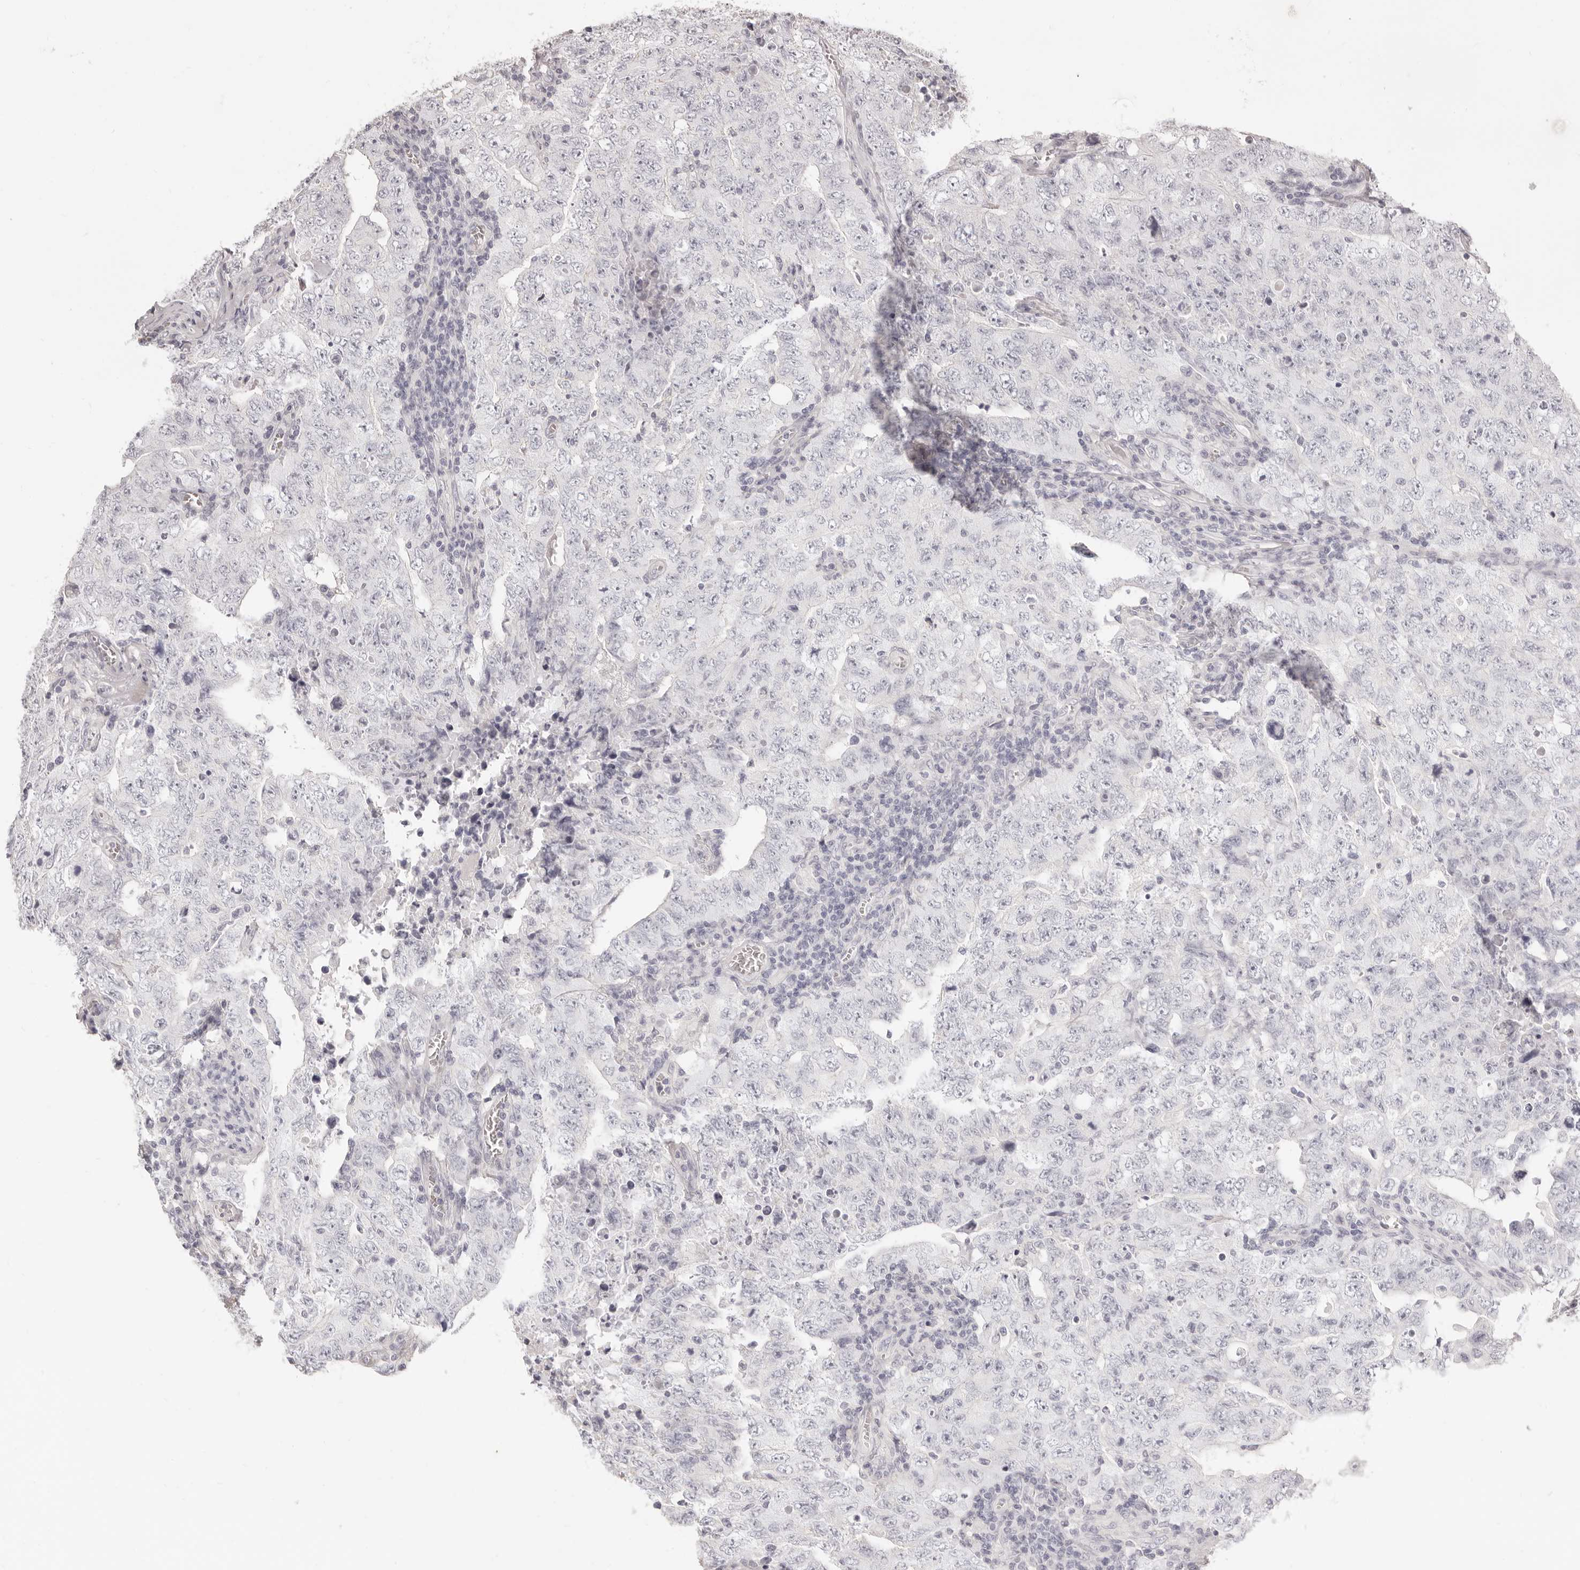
{"staining": {"intensity": "negative", "quantity": "none", "location": "none"}, "tissue": "testis cancer", "cell_type": "Tumor cells", "image_type": "cancer", "snomed": [{"axis": "morphology", "description": "Carcinoma, Embryonal, NOS"}, {"axis": "topography", "description": "Testis"}], "caption": "IHC of testis cancer exhibits no staining in tumor cells.", "gene": "FABP1", "patient": {"sex": "male", "age": 26}}